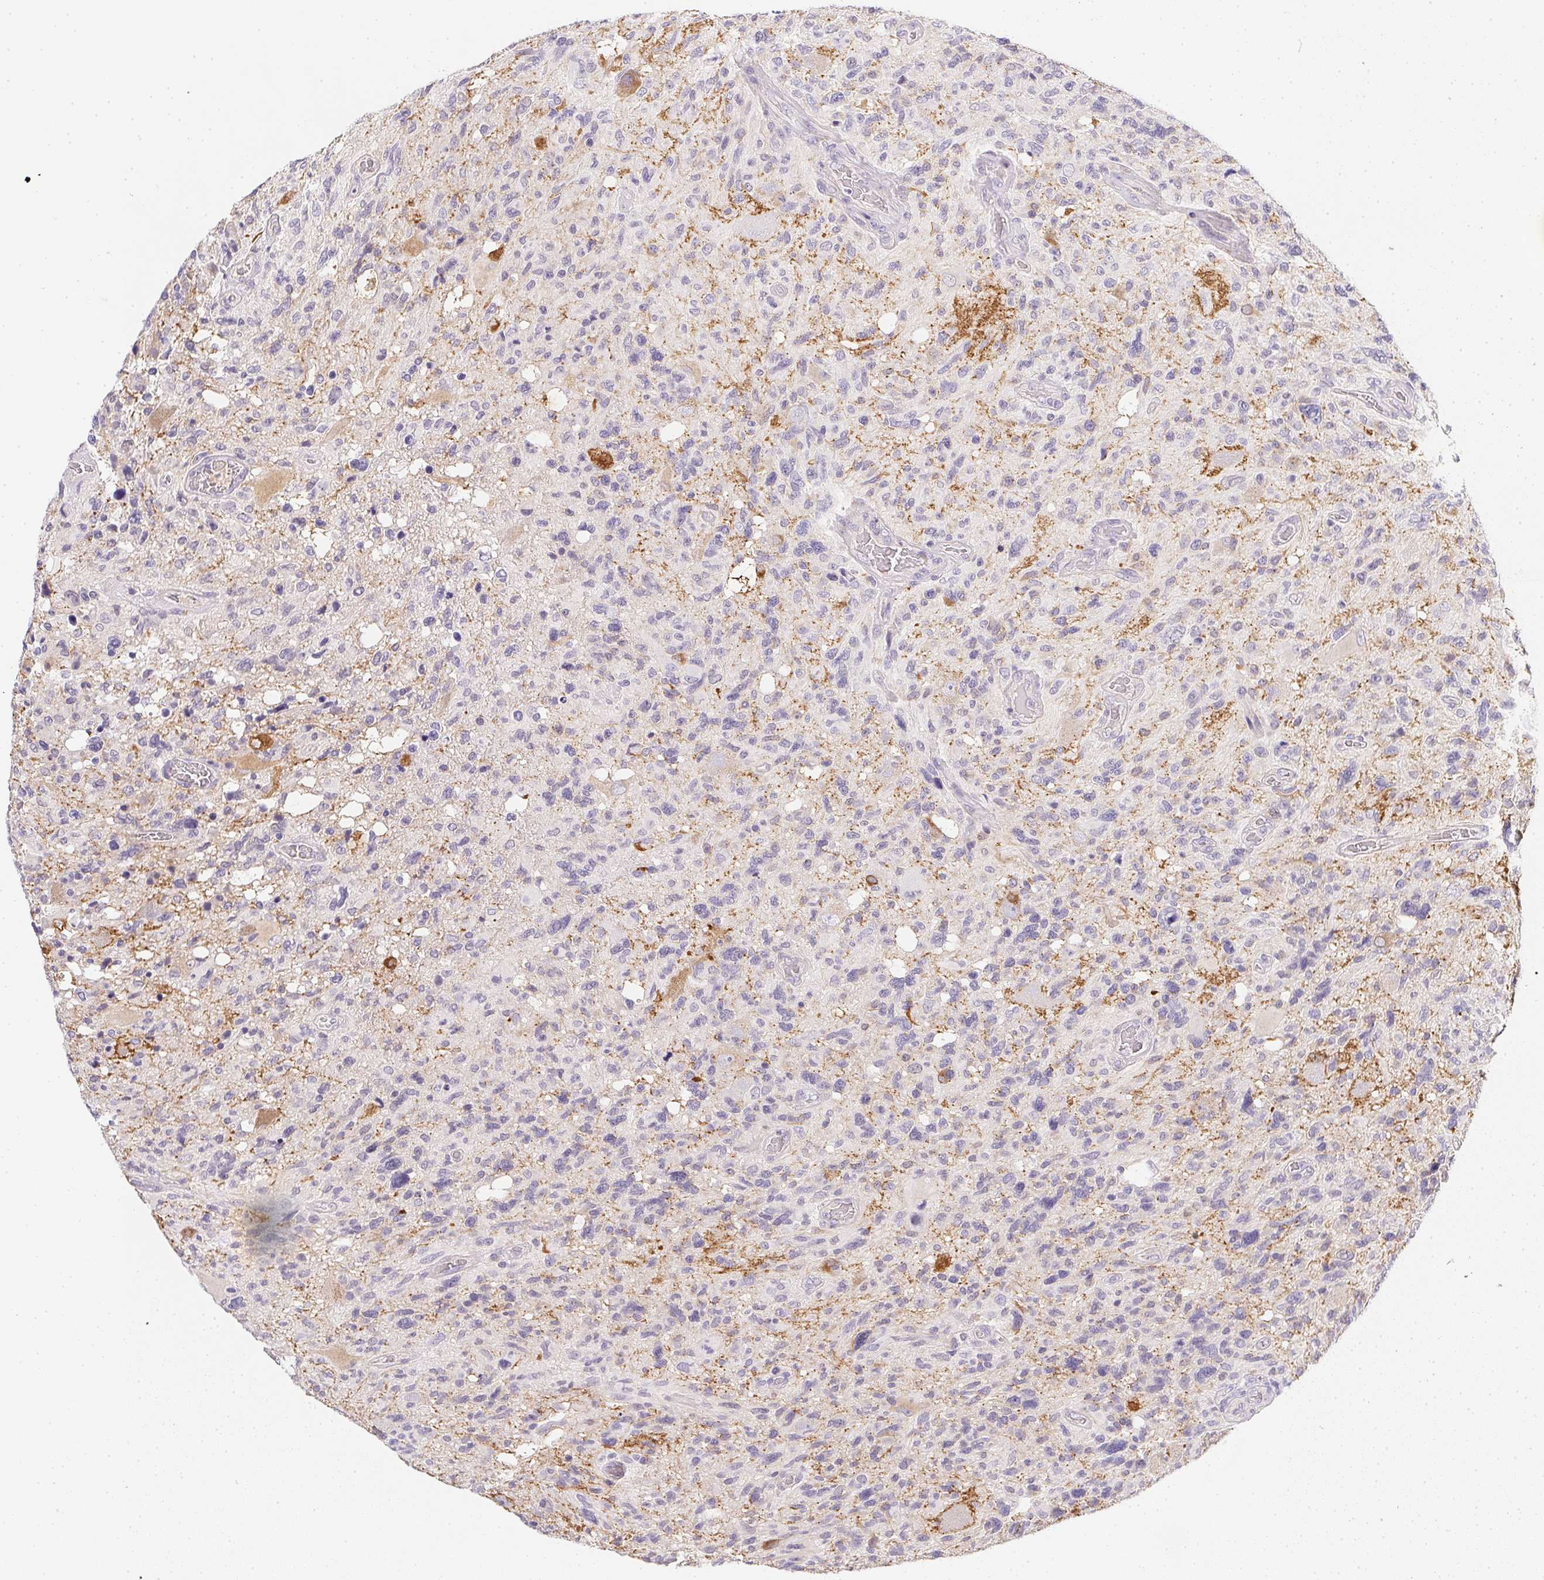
{"staining": {"intensity": "negative", "quantity": "none", "location": "none"}, "tissue": "glioma", "cell_type": "Tumor cells", "image_type": "cancer", "snomed": [{"axis": "morphology", "description": "Glioma, malignant, High grade"}, {"axis": "topography", "description": "Brain"}], "caption": "There is no significant positivity in tumor cells of glioma.", "gene": "SLC17A7", "patient": {"sex": "male", "age": 49}}